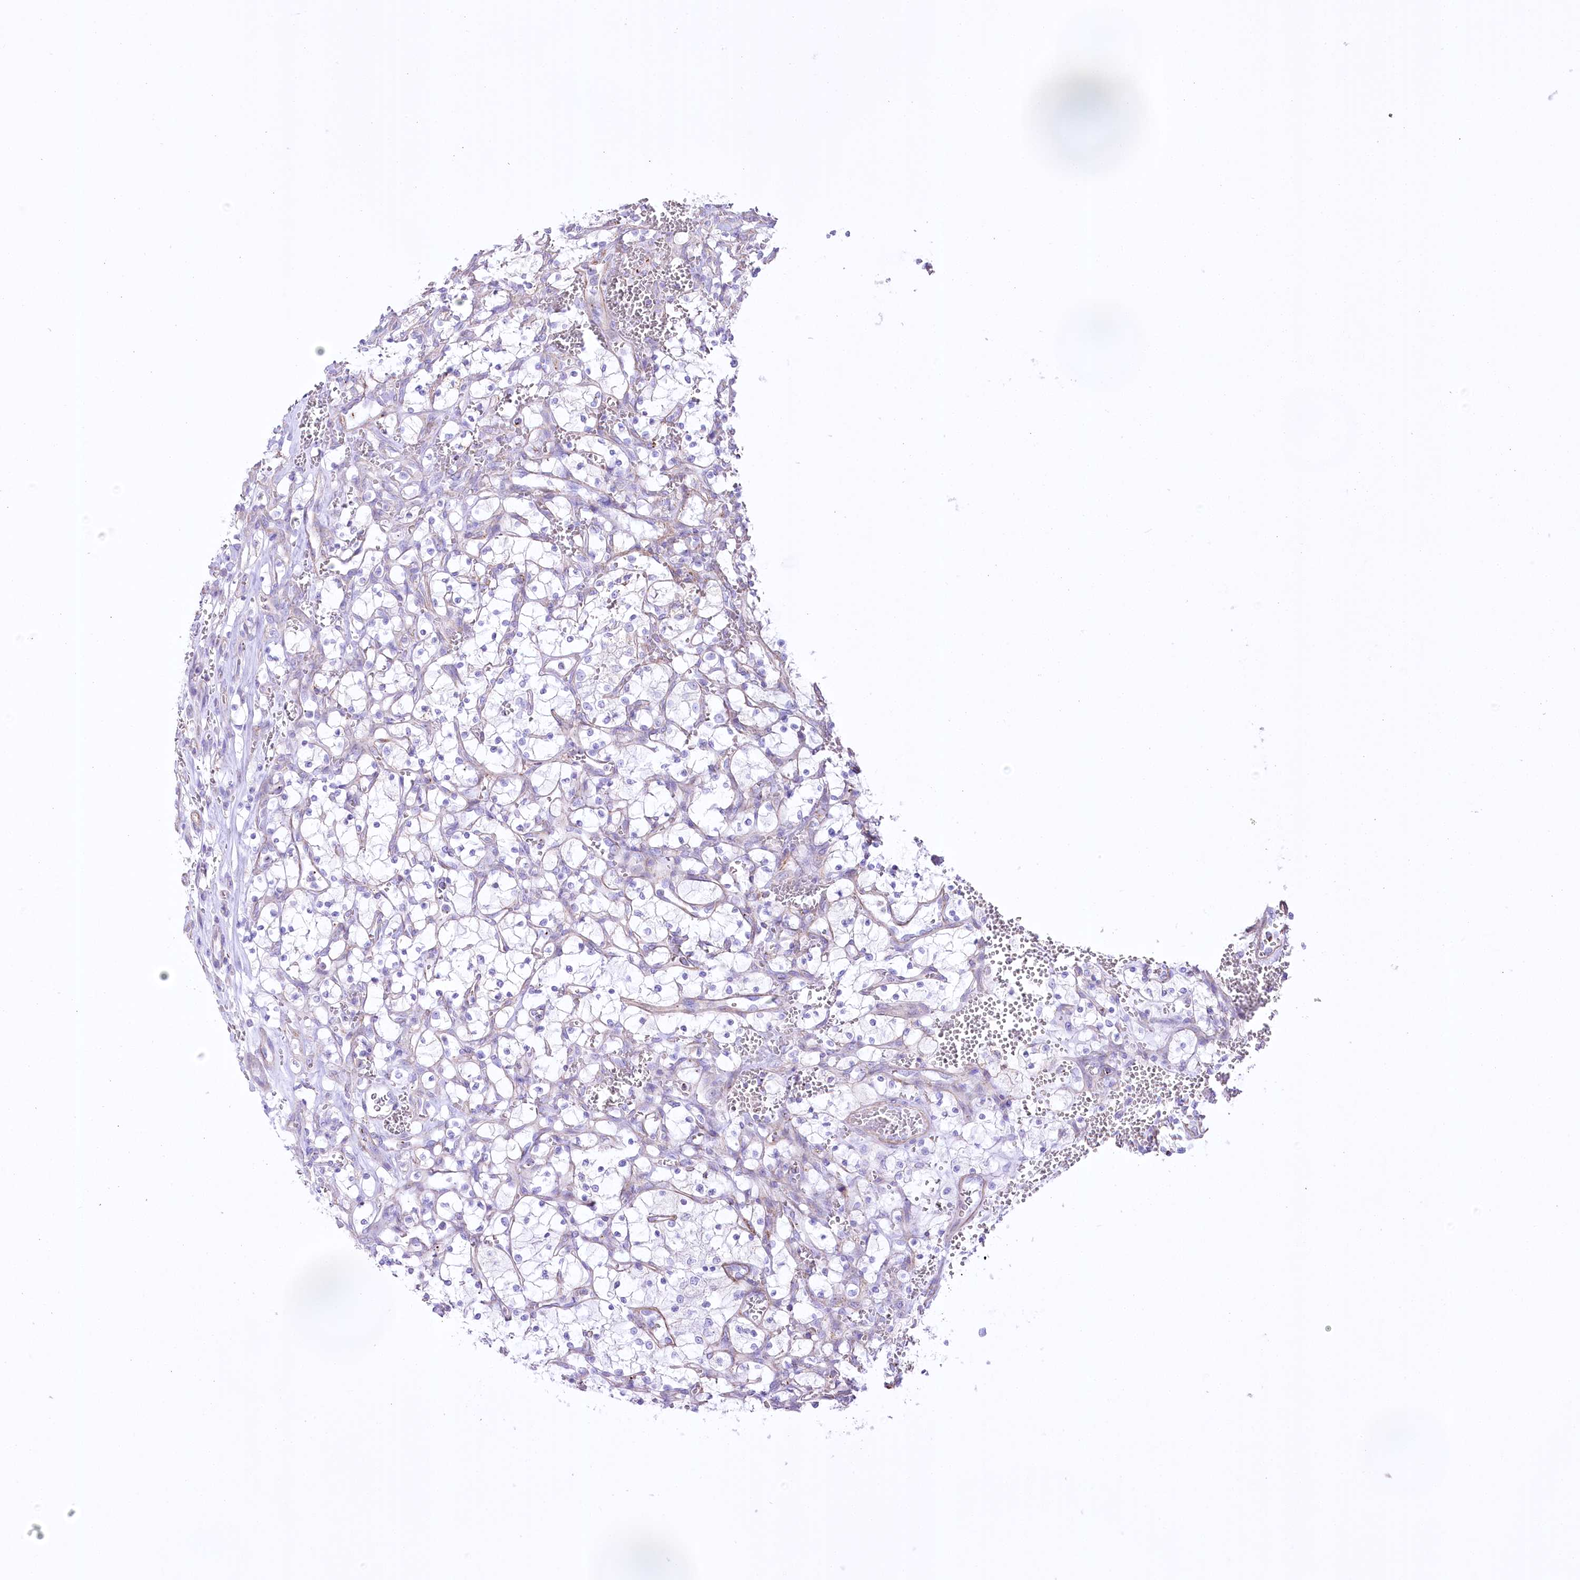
{"staining": {"intensity": "negative", "quantity": "none", "location": "none"}, "tissue": "renal cancer", "cell_type": "Tumor cells", "image_type": "cancer", "snomed": [{"axis": "morphology", "description": "Adenocarcinoma, NOS"}, {"axis": "topography", "description": "Kidney"}], "caption": "The histopathology image demonstrates no staining of tumor cells in renal cancer (adenocarcinoma).", "gene": "FAM216A", "patient": {"sex": "female", "age": 69}}